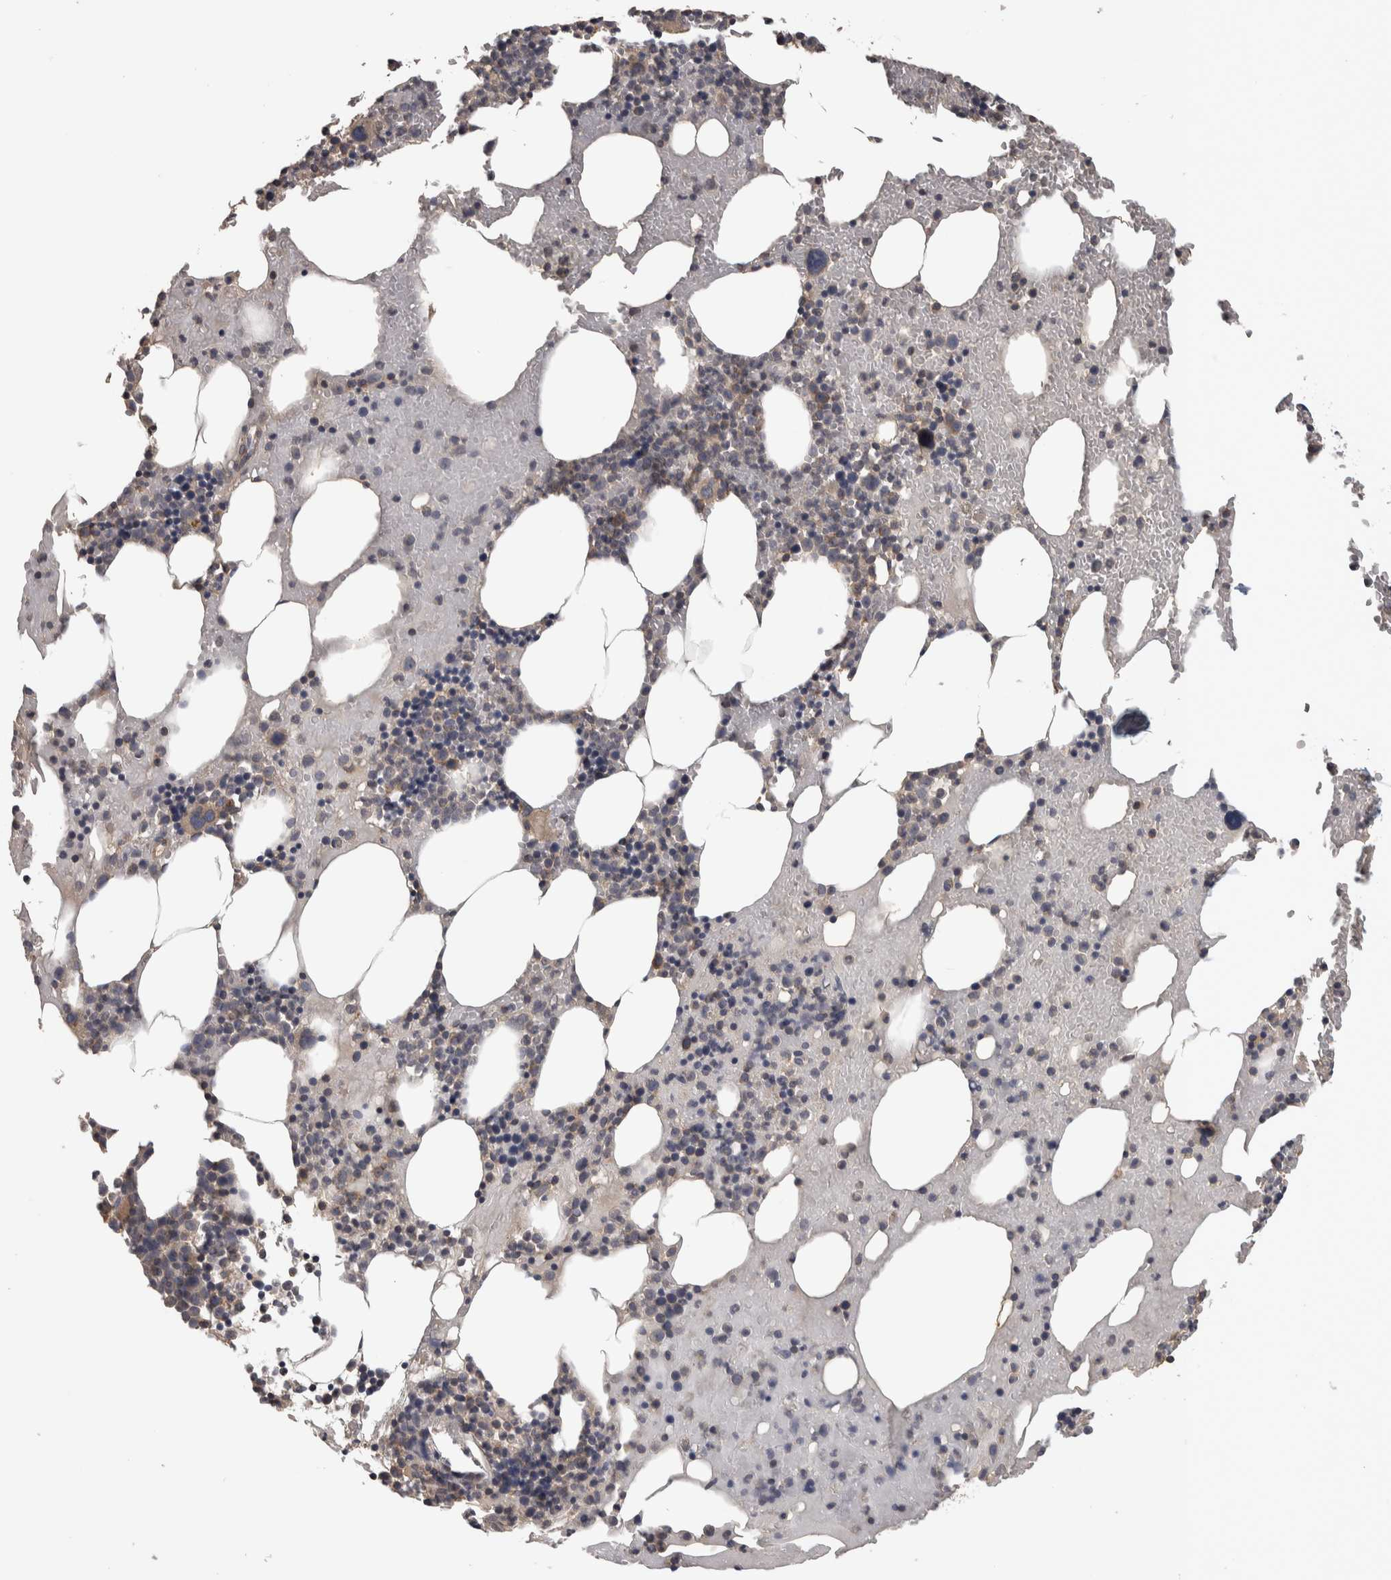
{"staining": {"intensity": "moderate", "quantity": "<25%", "location": "cytoplasmic/membranous"}, "tissue": "bone marrow", "cell_type": "Hematopoietic cells", "image_type": "normal", "snomed": [{"axis": "morphology", "description": "Normal tissue, NOS"}, {"axis": "morphology", "description": "Inflammation, NOS"}, {"axis": "topography", "description": "Bone marrow"}], "caption": "The histopathology image exhibits a brown stain indicating the presence of a protein in the cytoplasmic/membranous of hematopoietic cells in bone marrow.", "gene": "IFRD1", "patient": {"sex": "male", "age": 68}}